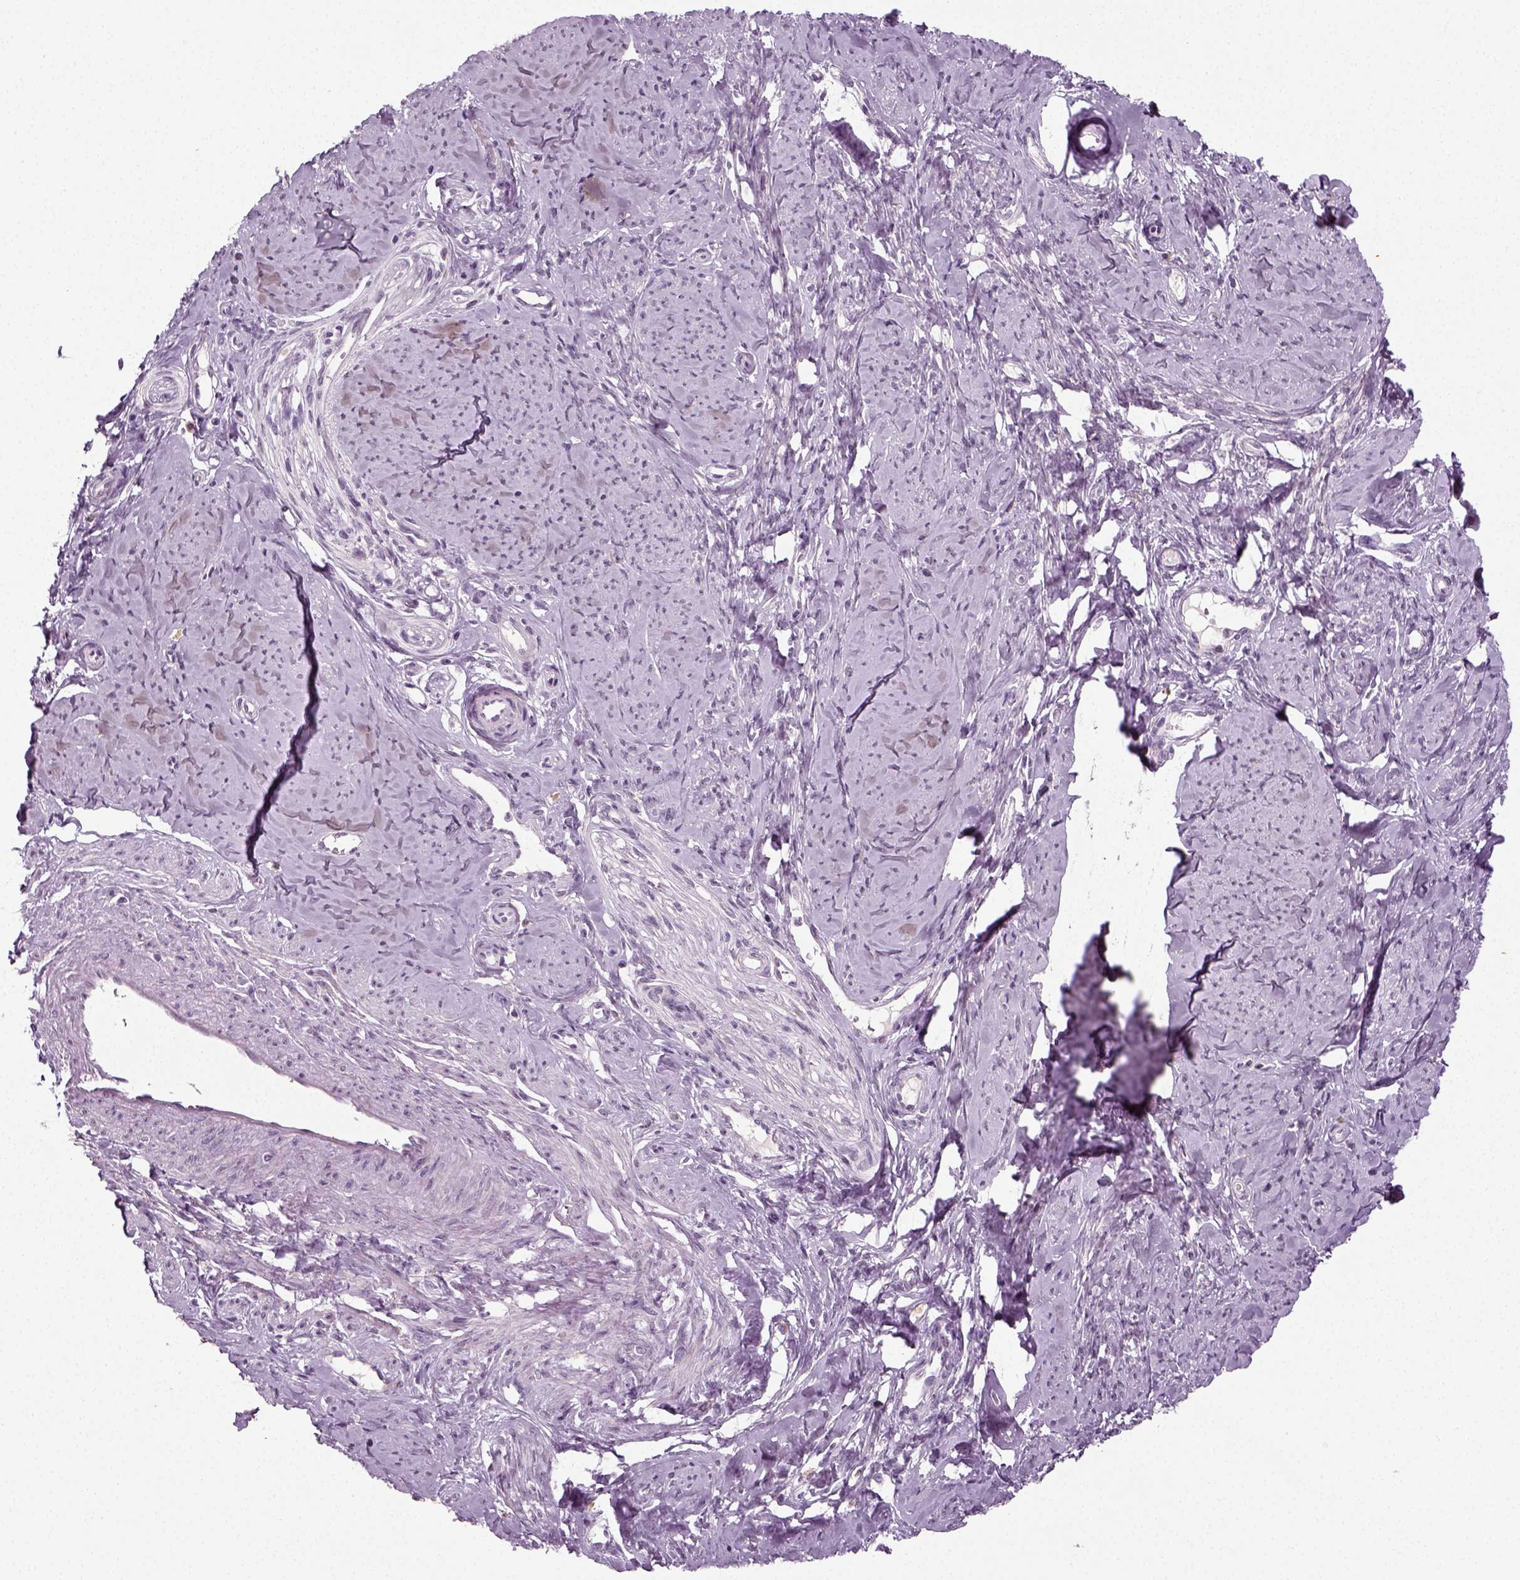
{"staining": {"intensity": "negative", "quantity": "none", "location": "none"}, "tissue": "smooth muscle", "cell_type": "Smooth muscle cells", "image_type": "normal", "snomed": [{"axis": "morphology", "description": "Normal tissue, NOS"}, {"axis": "topography", "description": "Smooth muscle"}], "caption": "The image demonstrates no significant staining in smooth muscle cells of smooth muscle. (DAB (3,3'-diaminobenzidine) immunohistochemistry, high magnification).", "gene": "SYNGAP1", "patient": {"sex": "female", "age": 48}}